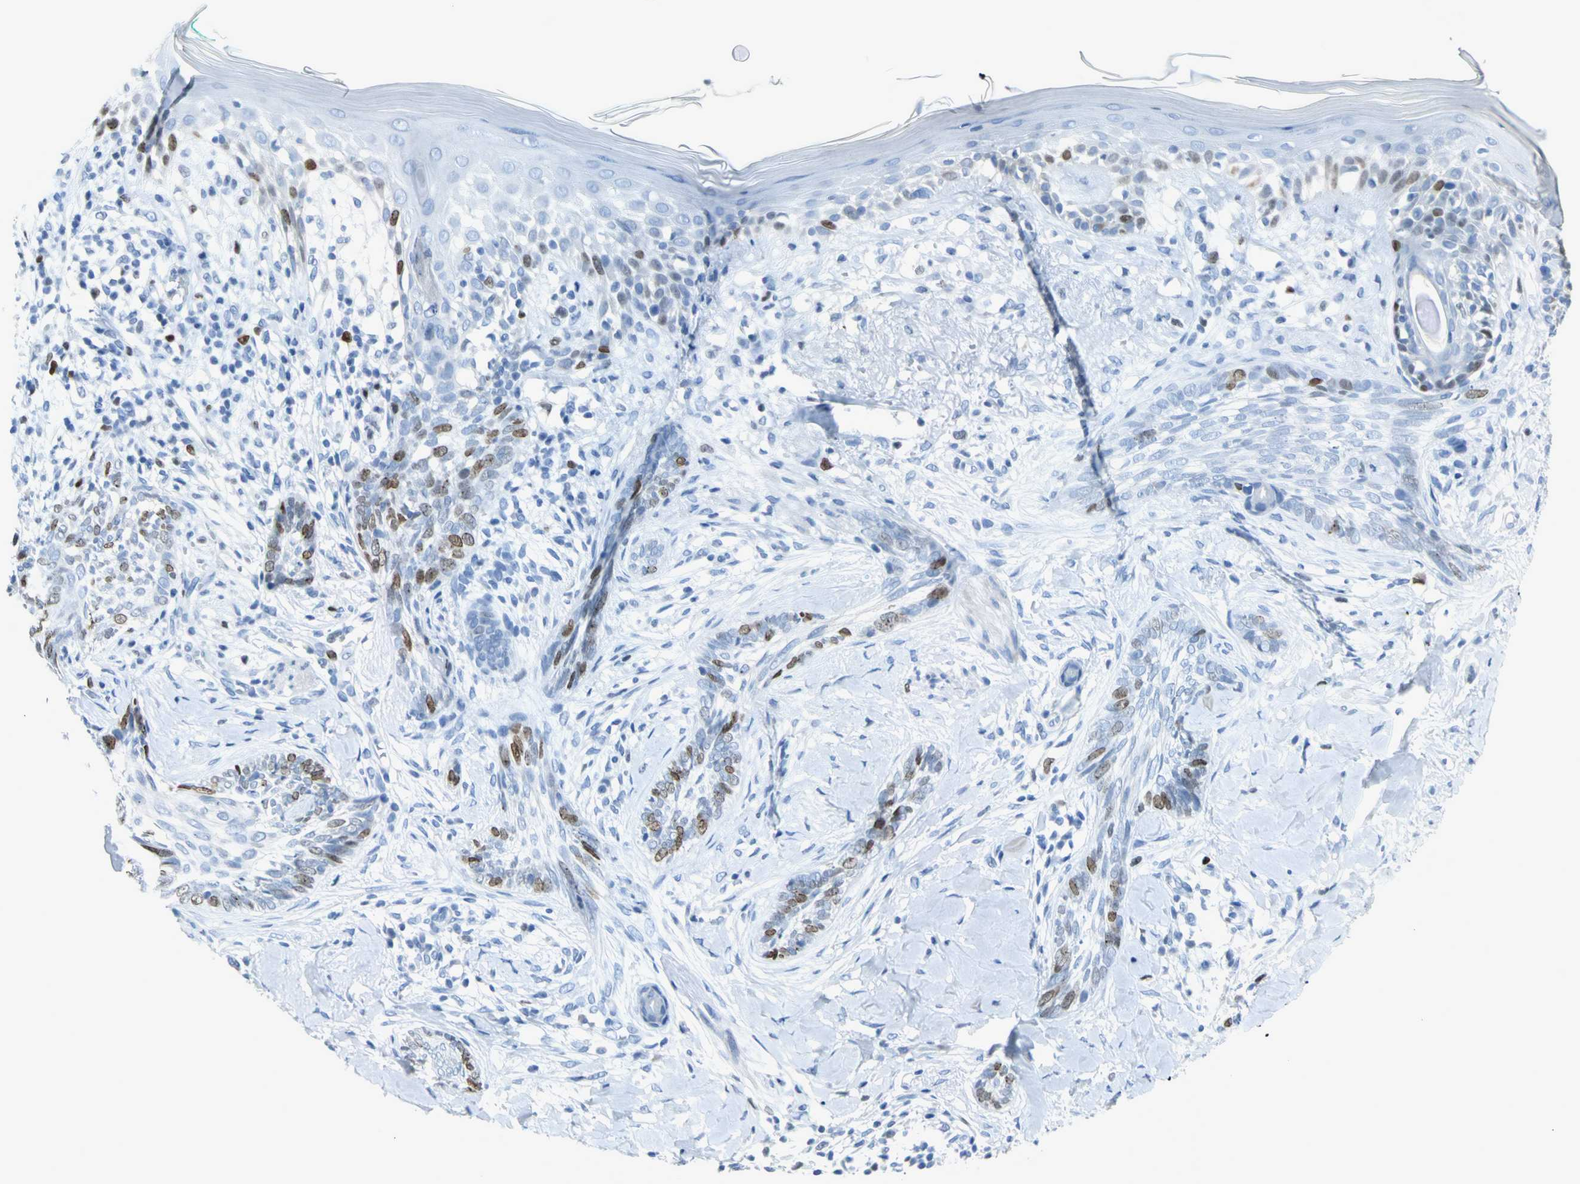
{"staining": {"intensity": "moderate", "quantity": "25%-75%", "location": "nuclear"}, "tissue": "skin cancer", "cell_type": "Tumor cells", "image_type": "cancer", "snomed": [{"axis": "morphology", "description": "Basal cell carcinoma"}, {"axis": "topography", "description": "Skin"}], "caption": "Tumor cells show moderate nuclear positivity in about 25%-75% of cells in skin cancer (basal cell carcinoma).", "gene": "MCM3", "patient": {"sex": "female", "age": 58}}